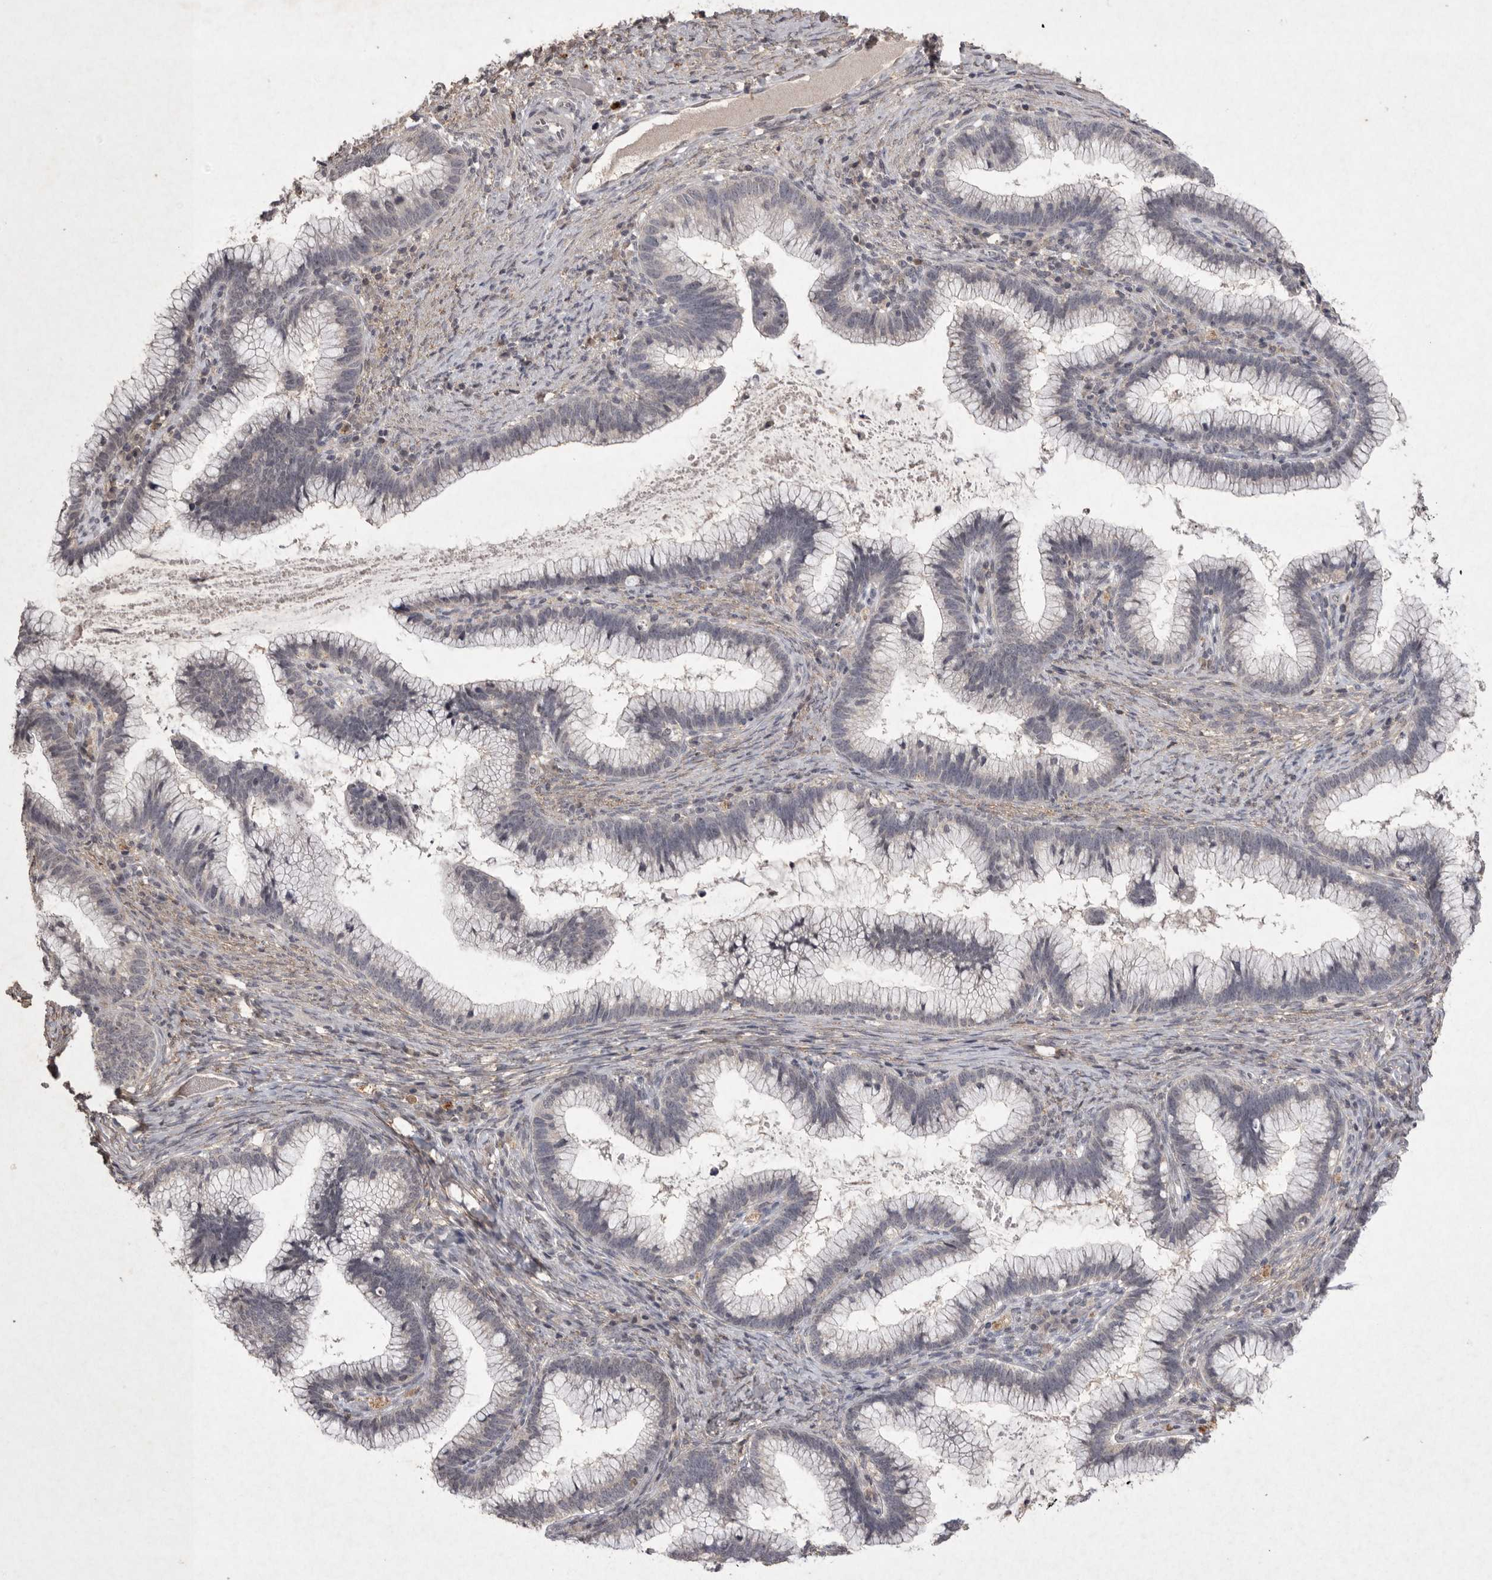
{"staining": {"intensity": "negative", "quantity": "none", "location": "none"}, "tissue": "cervical cancer", "cell_type": "Tumor cells", "image_type": "cancer", "snomed": [{"axis": "morphology", "description": "Adenocarcinoma, NOS"}, {"axis": "topography", "description": "Cervix"}], "caption": "Tumor cells show no significant expression in adenocarcinoma (cervical).", "gene": "APLNR", "patient": {"sex": "female", "age": 36}}